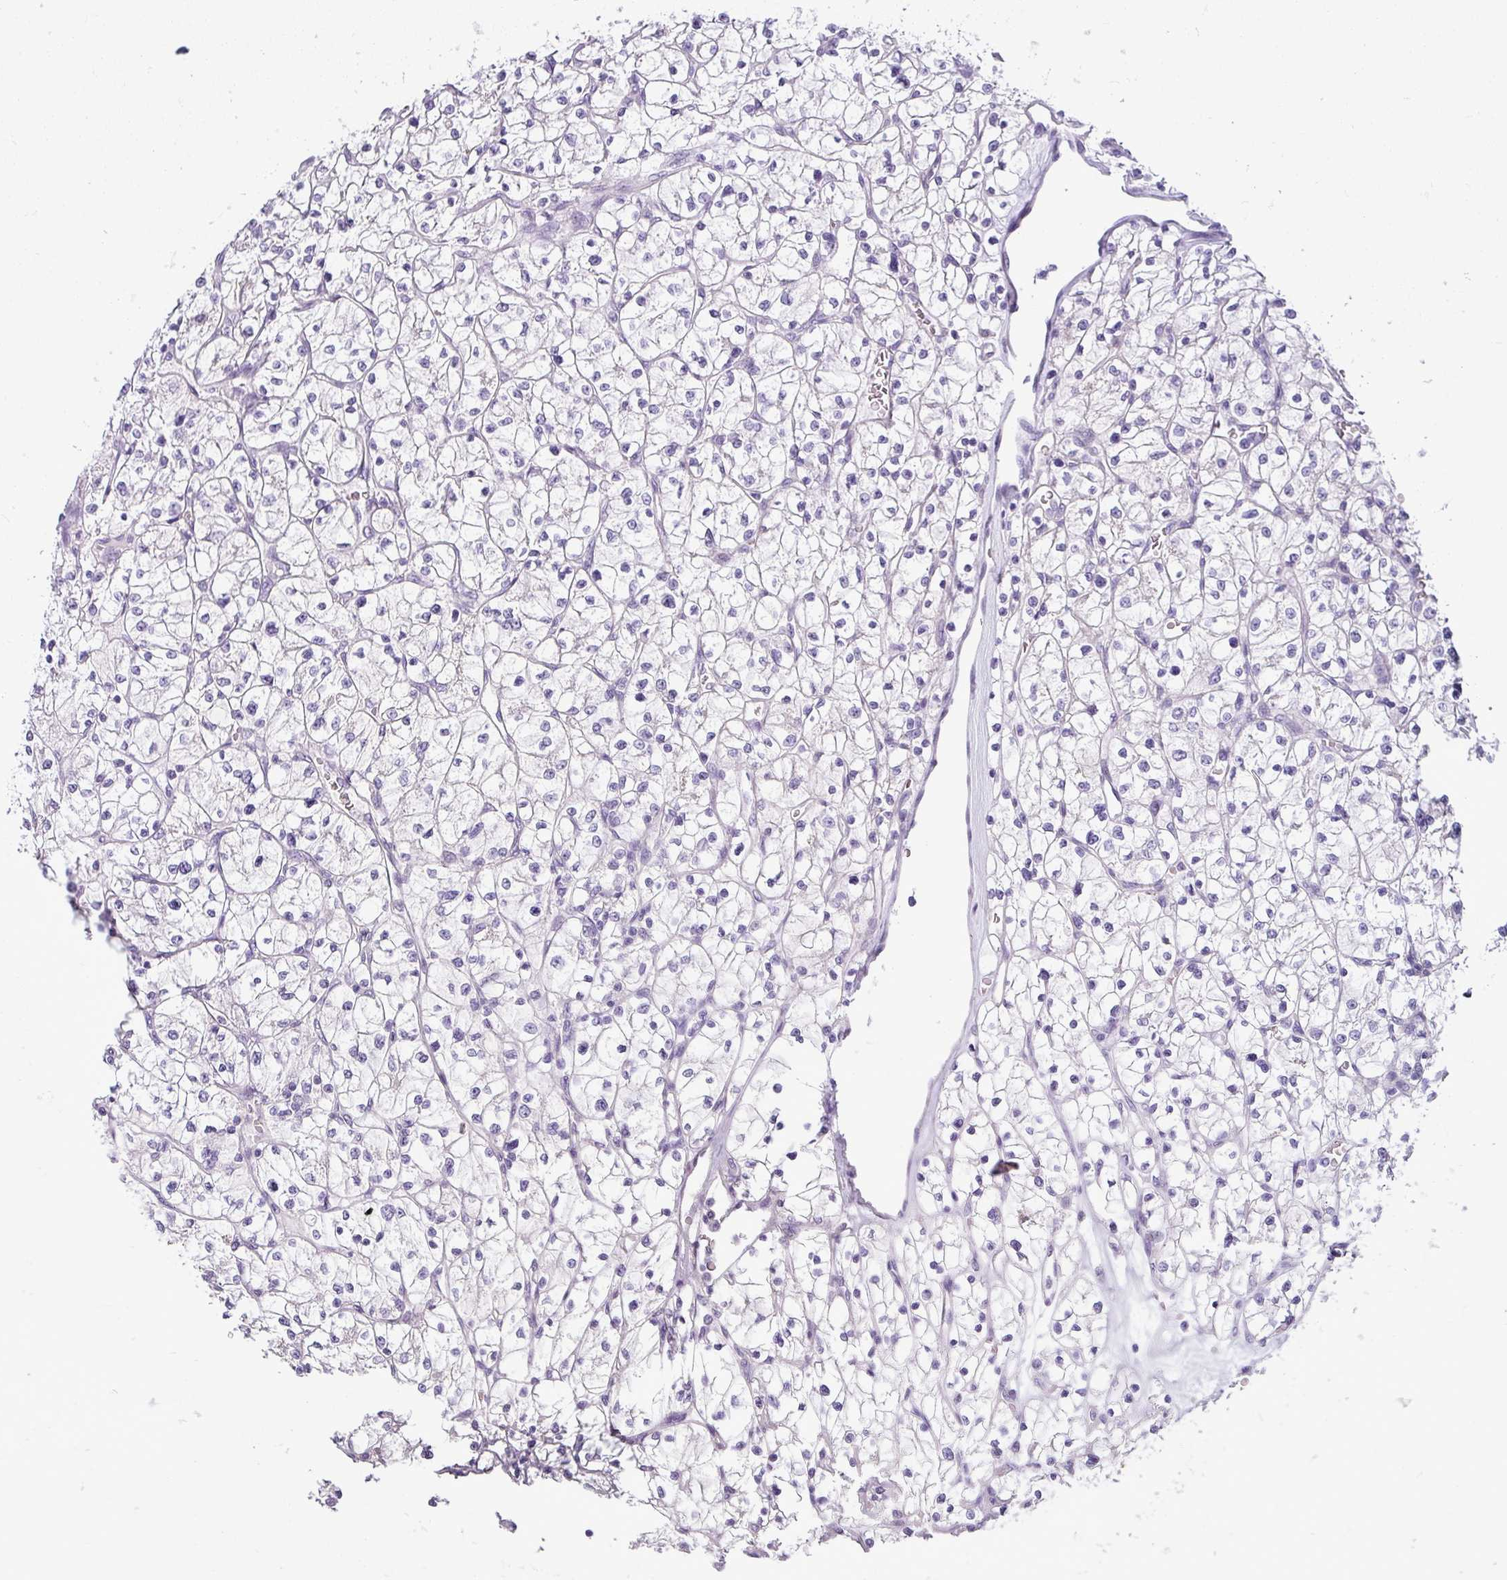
{"staining": {"intensity": "negative", "quantity": "none", "location": "none"}, "tissue": "renal cancer", "cell_type": "Tumor cells", "image_type": "cancer", "snomed": [{"axis": "morphology", "description": "Adenocarcinoma, NOS"}, {"axis": "topography", "description": "Kidney"}], "caption": "IHC image of neoplastic tissue: human adenocarcinoma (renal) stained with DAB (3,3'-diaminobenzidine) displays no significant protein positivity in tumor cells.", "gene": "HMCN2", "patient": {"sex": "female", "age": 64}}